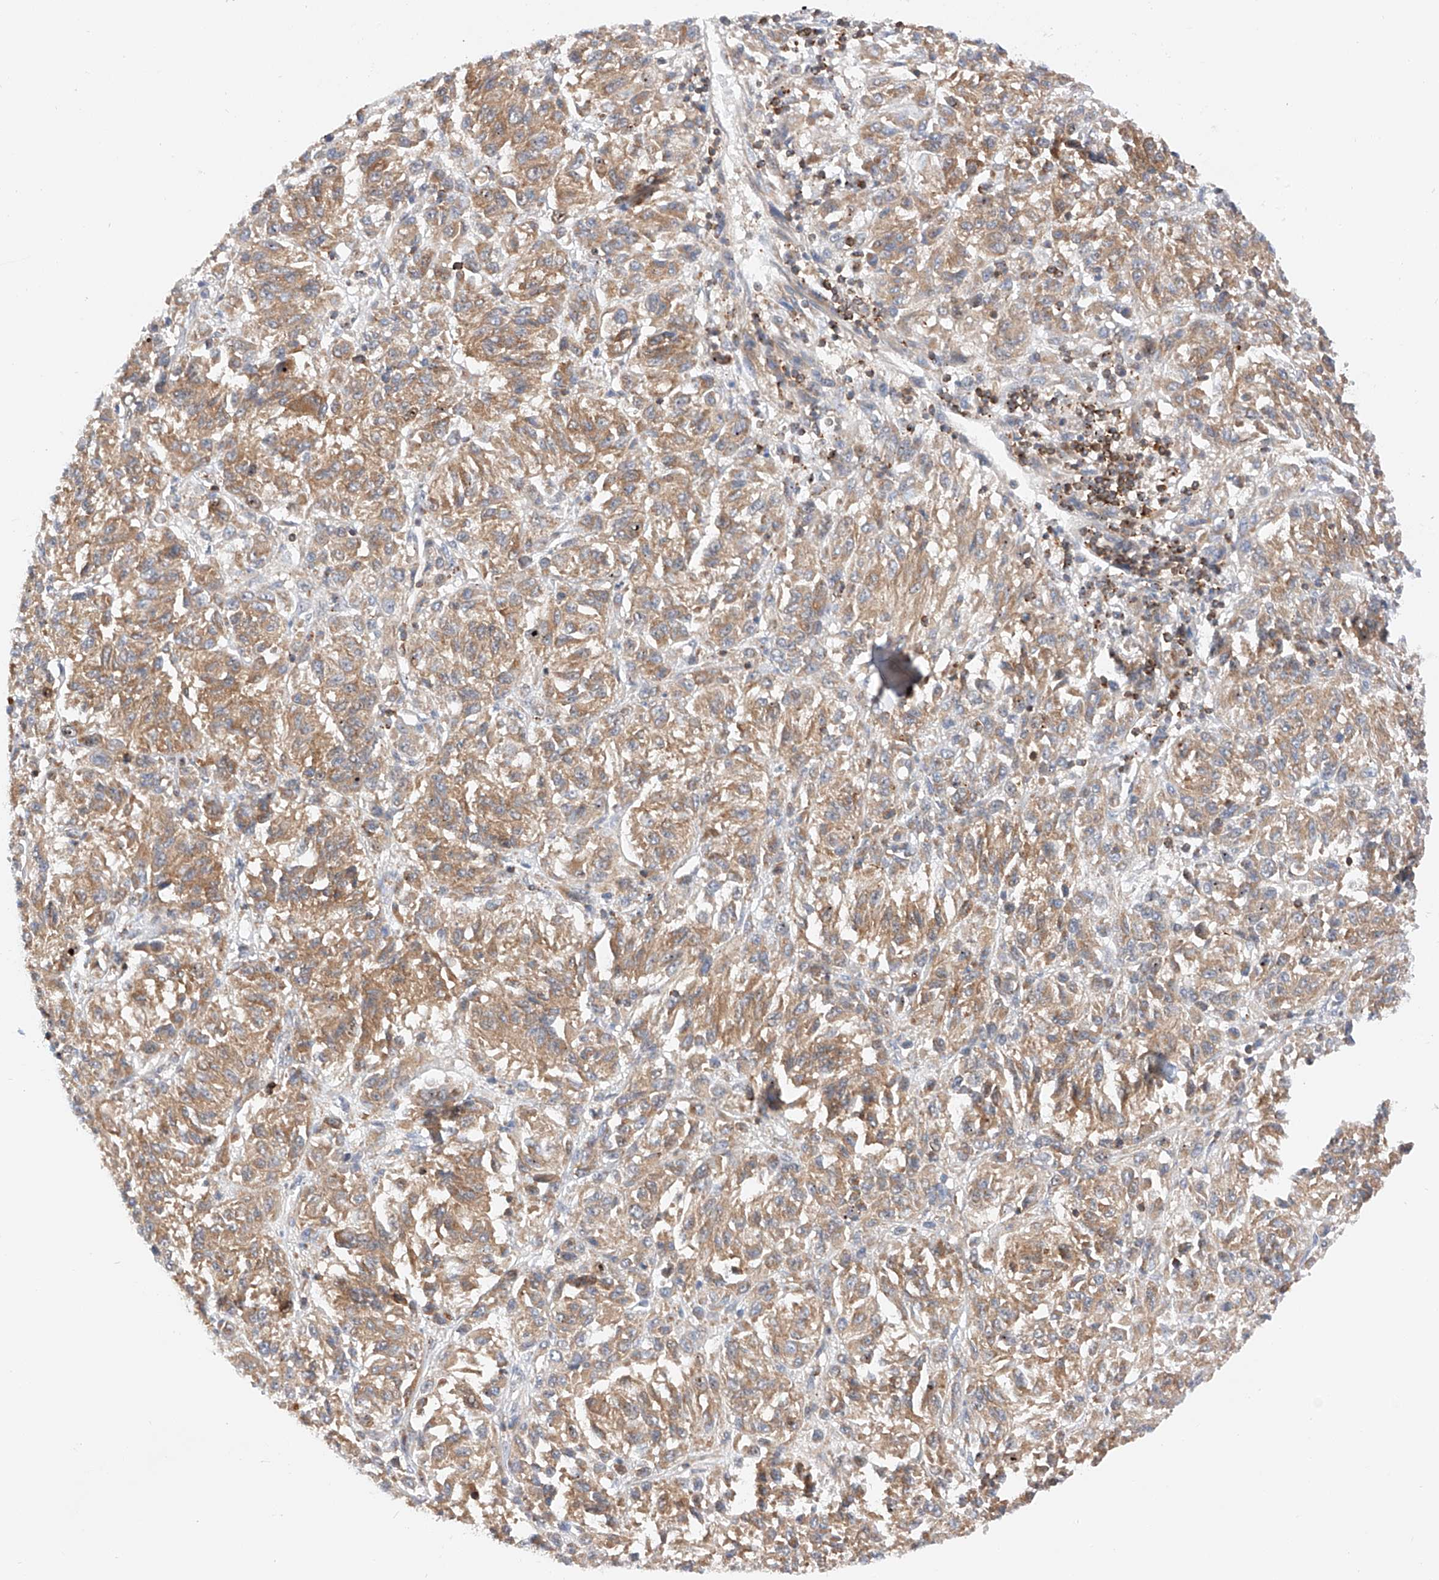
{"staining": {"intensity": "moderate", "quantity": ">75%", "location": "cytoplasmic/membranous"}, "tissue": "melanoma", "cell_type": "Tumor cells", "image_type": "cancer", "snomed": [{"axis": "morphology", "description": "Malignant melanoma, Metastatic site"}, {"axis": "topography", "description": "Lung"}], "caption": "An immunohistochemistry (IHC) photomicrograph of tumor tissue is shown. Protein staining in brown labels moderate cytoplasmic/membranous positivity in melanoma within tumor cells.", "gene": "MFN2", "patient": {"sex": "male", "age": 64}}